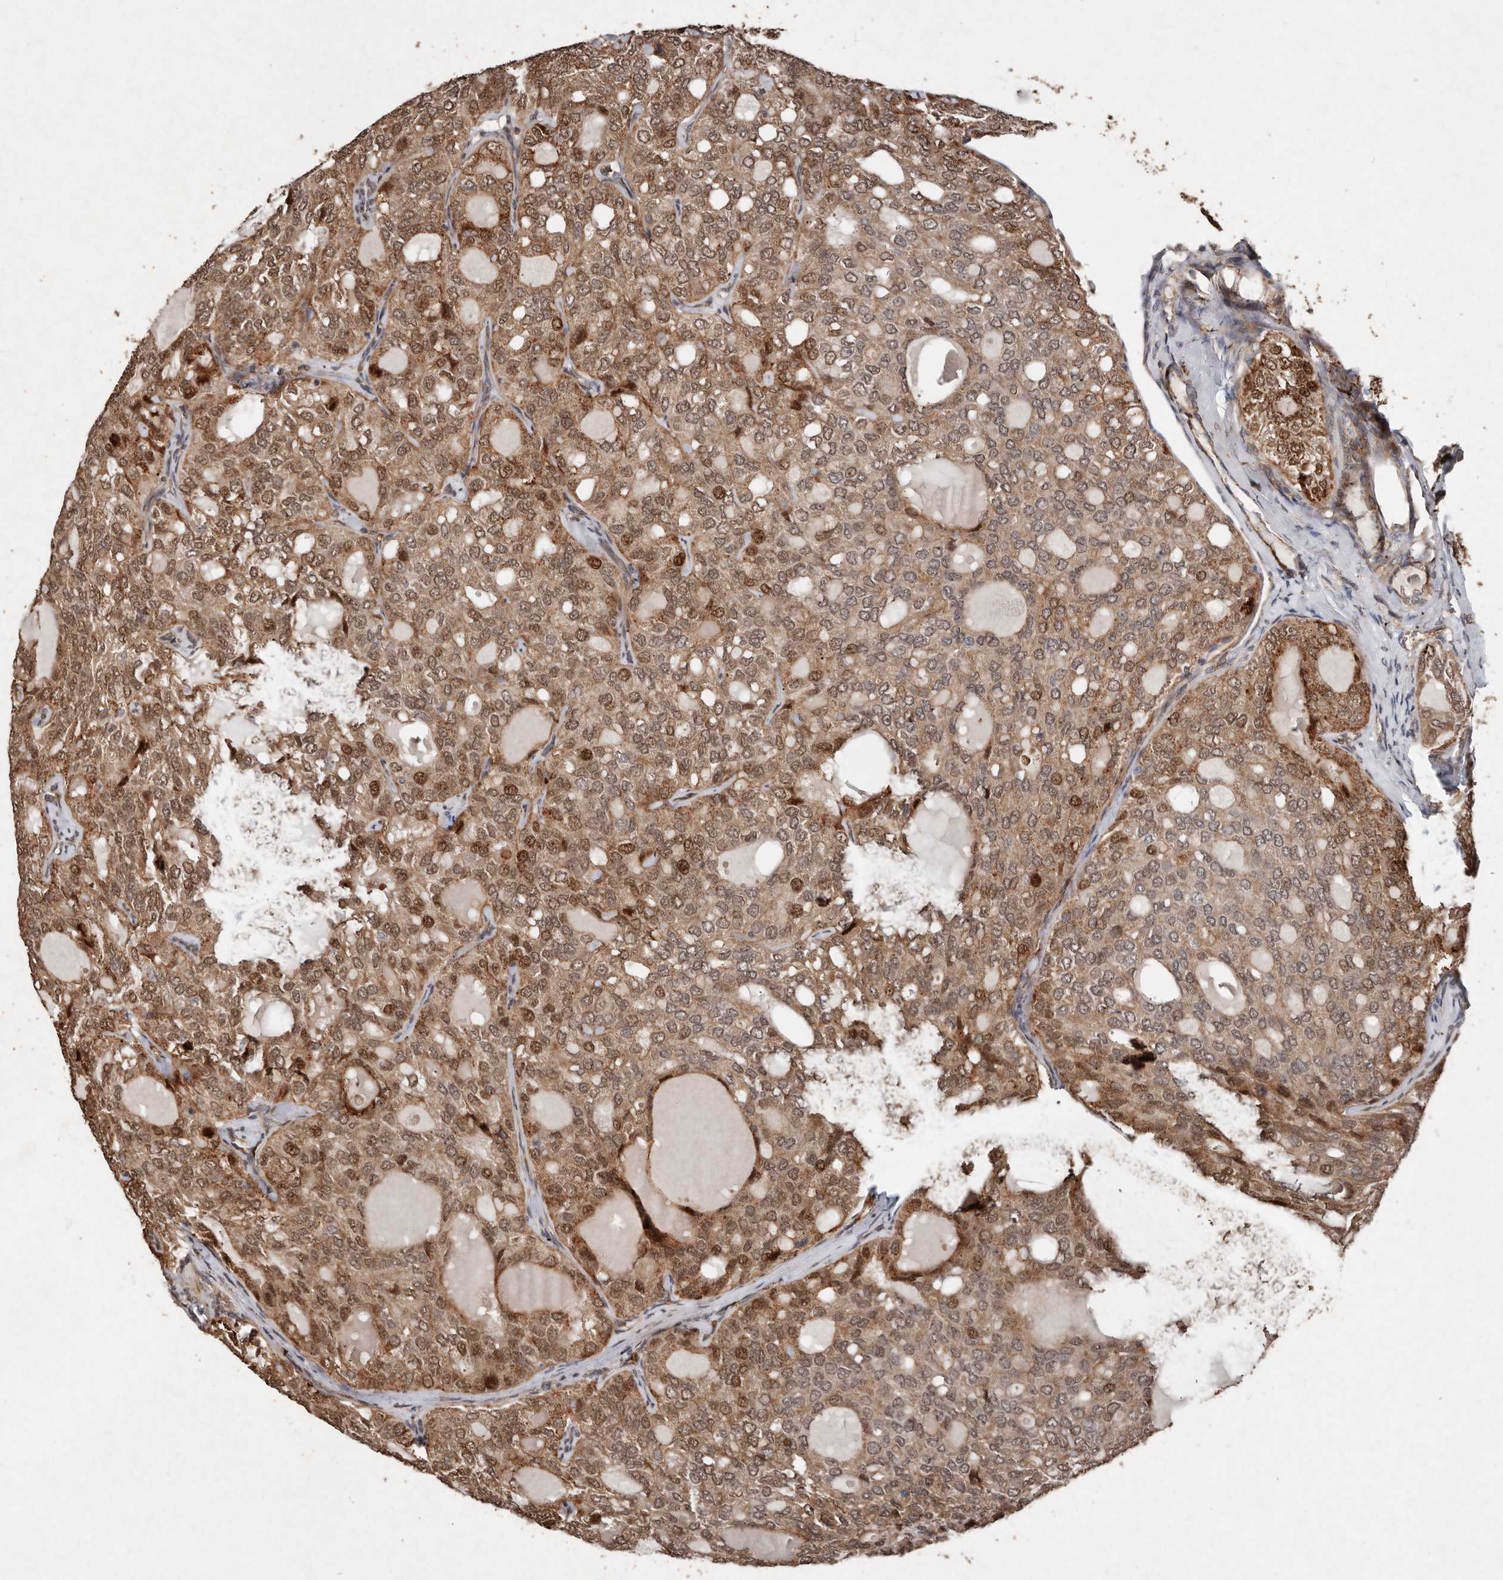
{"staining": {"intensity": "moderate", "quantity": ">75%", "location": "cytoplasmic/membranous,nuclear"}, "tissue": "thyroid cancer", "cell_type": "Tumor cells", "image_type": "cancer", "snomed": [{"axis": "morphology", "description": "Follicular adenoma carcinoma, NOS"}, {"axis": "topography", "description": "Thyroid gland"}], "caption": "High-power microscopy captured an immunohistochemistry photomicrograph of thyroid follicular adenoma carcinoma, revealing moderate cytoplasmic/membranous and nuclear expression in about >75% of tumor cells.", "gene": "DIP2C", "patient": {"sex": "male", "age": 75}}